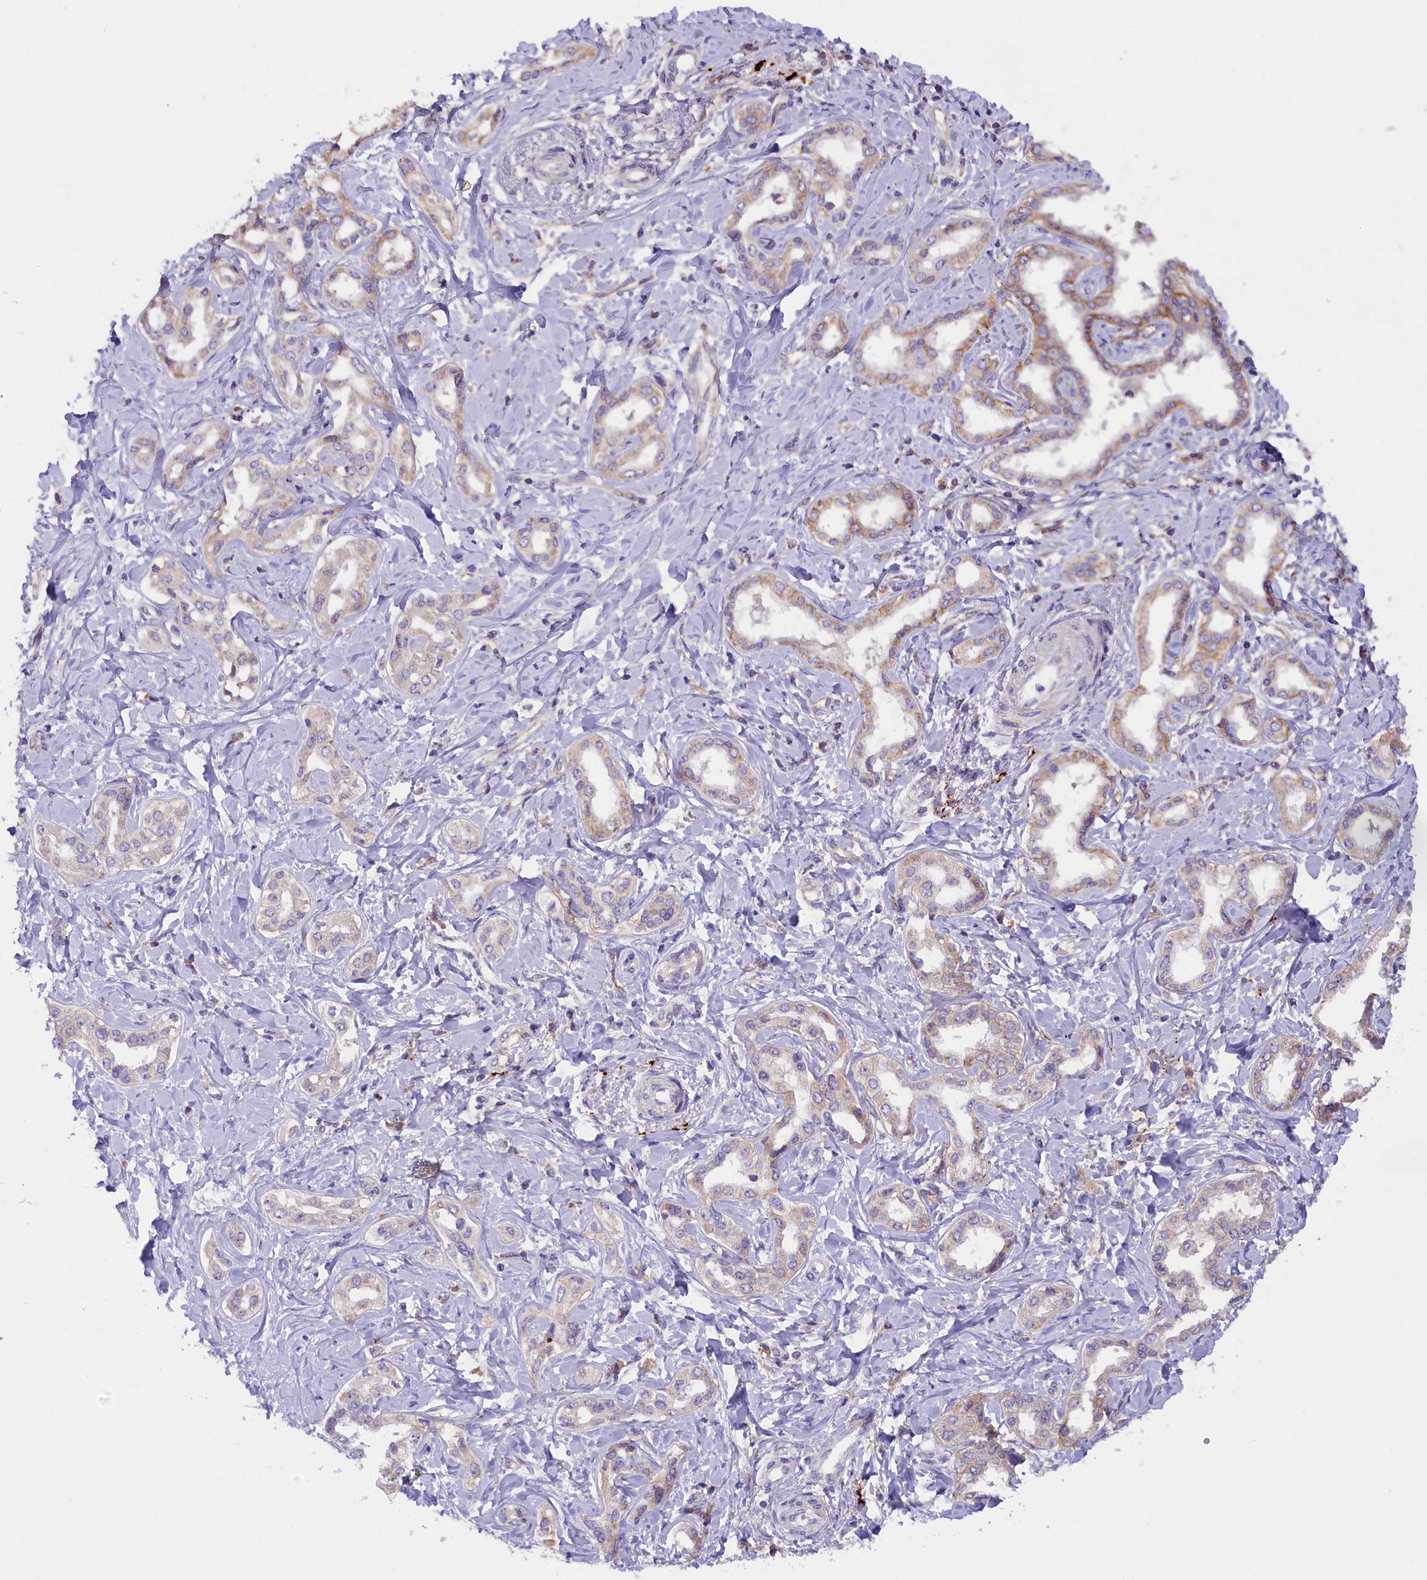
{"staining": {"intensity": "weak", "quantity": "25%-75%", "location": "cytoplasmic/membranous"}, "tissue": "liver cancer", "cell_type": "Tumor cells", "image_type": "cancer", "snomed": [{"axis": "morphology", "description": "Cholangiocarcinoma"}, {"axis": "topography", "description": "Liver"}], "caption": "This is an image of immunohistochemistry (IHC) staining of liver cancer (cholangiocarcinoma), which shows weak expression in the cytoplasmic/membranous of tumor cells.", "gene": "DNAJB9", "patient": {"sex": "female", "age": 77}}